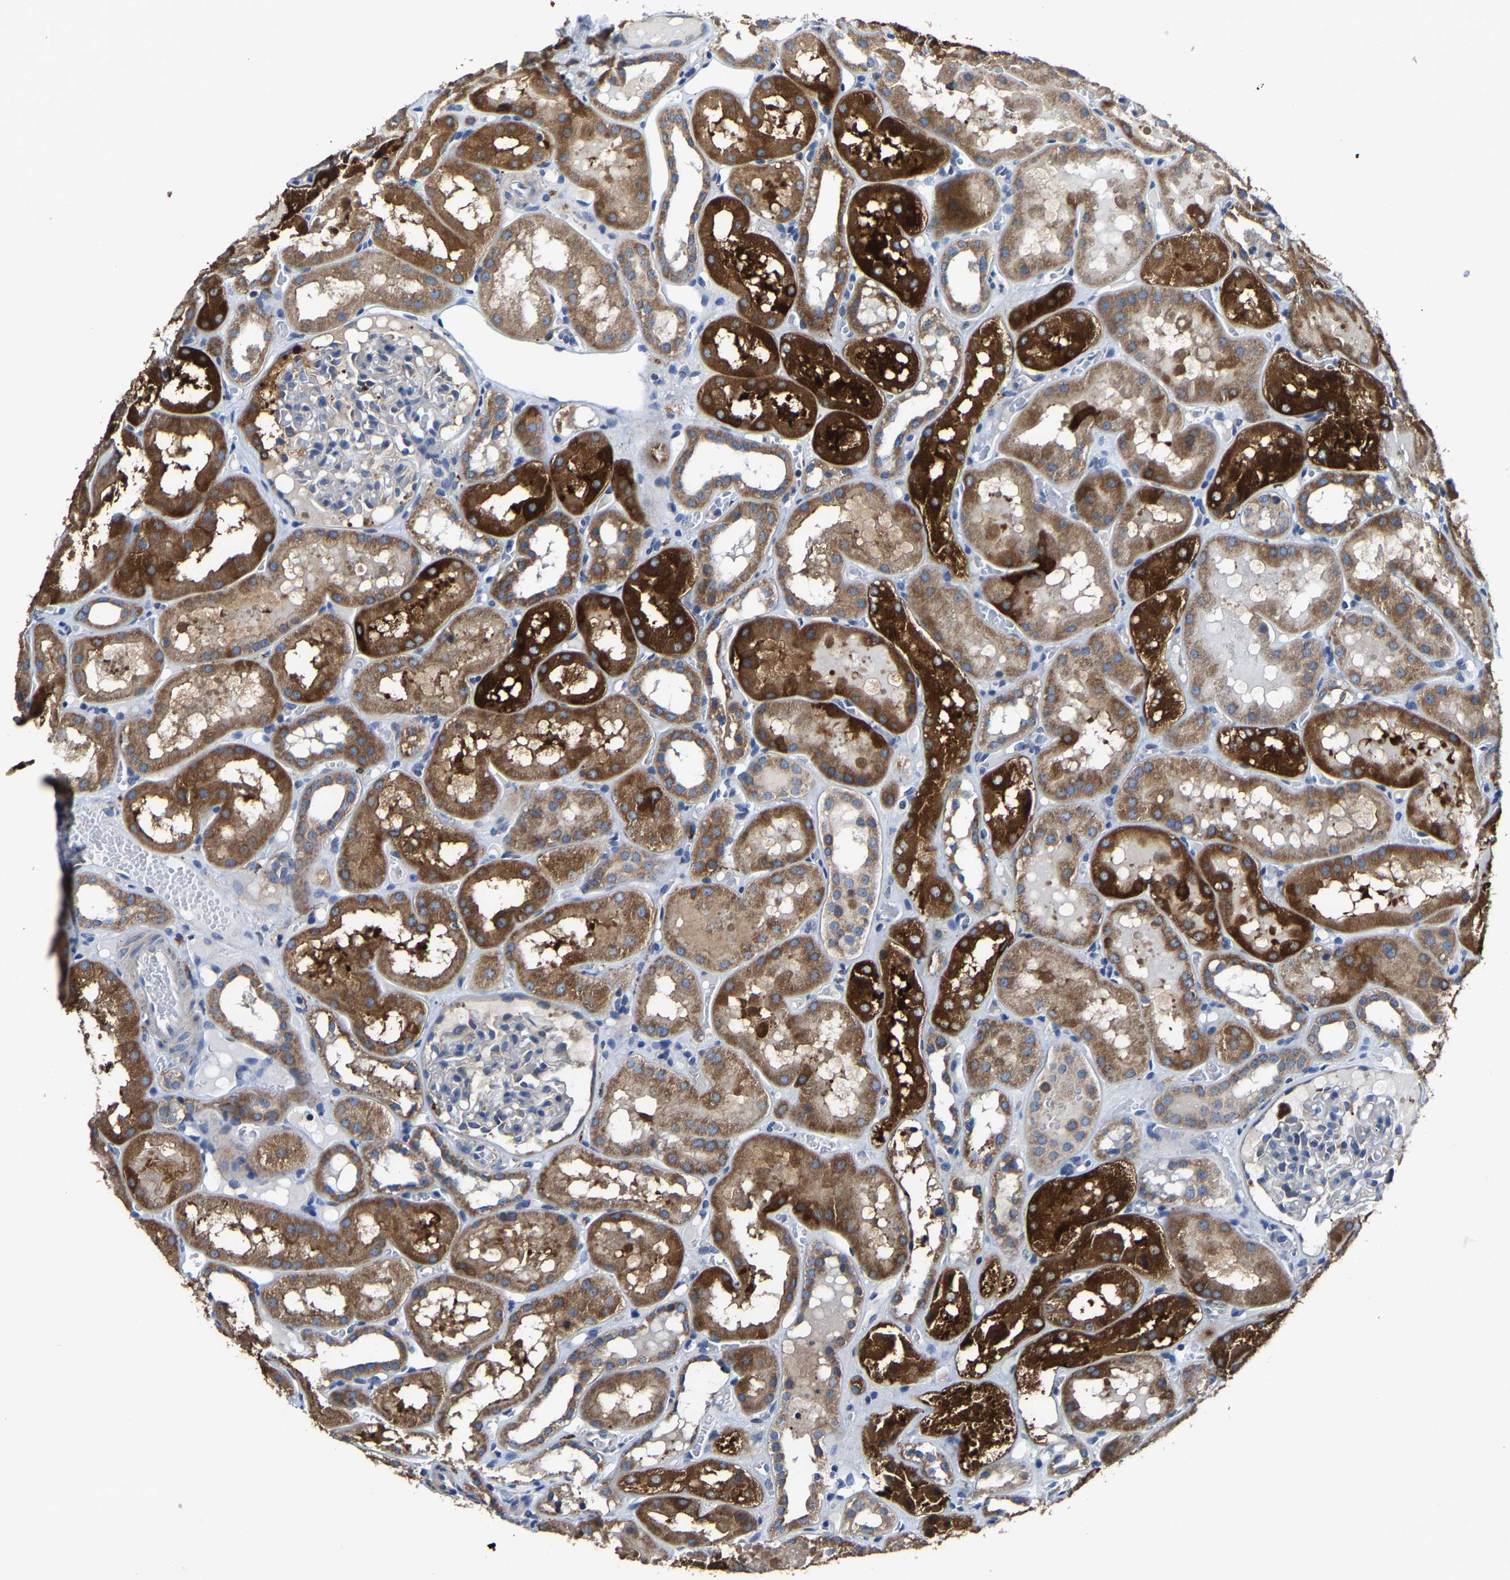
{"staining": {"intensity": "negative", "quantity": "none", "location": "none"}, "tissue": "kidney", "cell_type": "Cells in glomeruli", "image_type": "normal", "snomed": [{"axis": "morphology", "description": "Normal tissue, NOS"}, {"axis": "topography", "description": "Kidney"}, {"axis": "topography", "description": "Urinary bladder"}], "caption": "Immunohistochemistry (IHC) histopathology image of normal kidney stained for a protein (brown), which displays no staining in cells in glomeruli.", "gene": "AGK", "patient": {"sex": "male", "age": 16}}